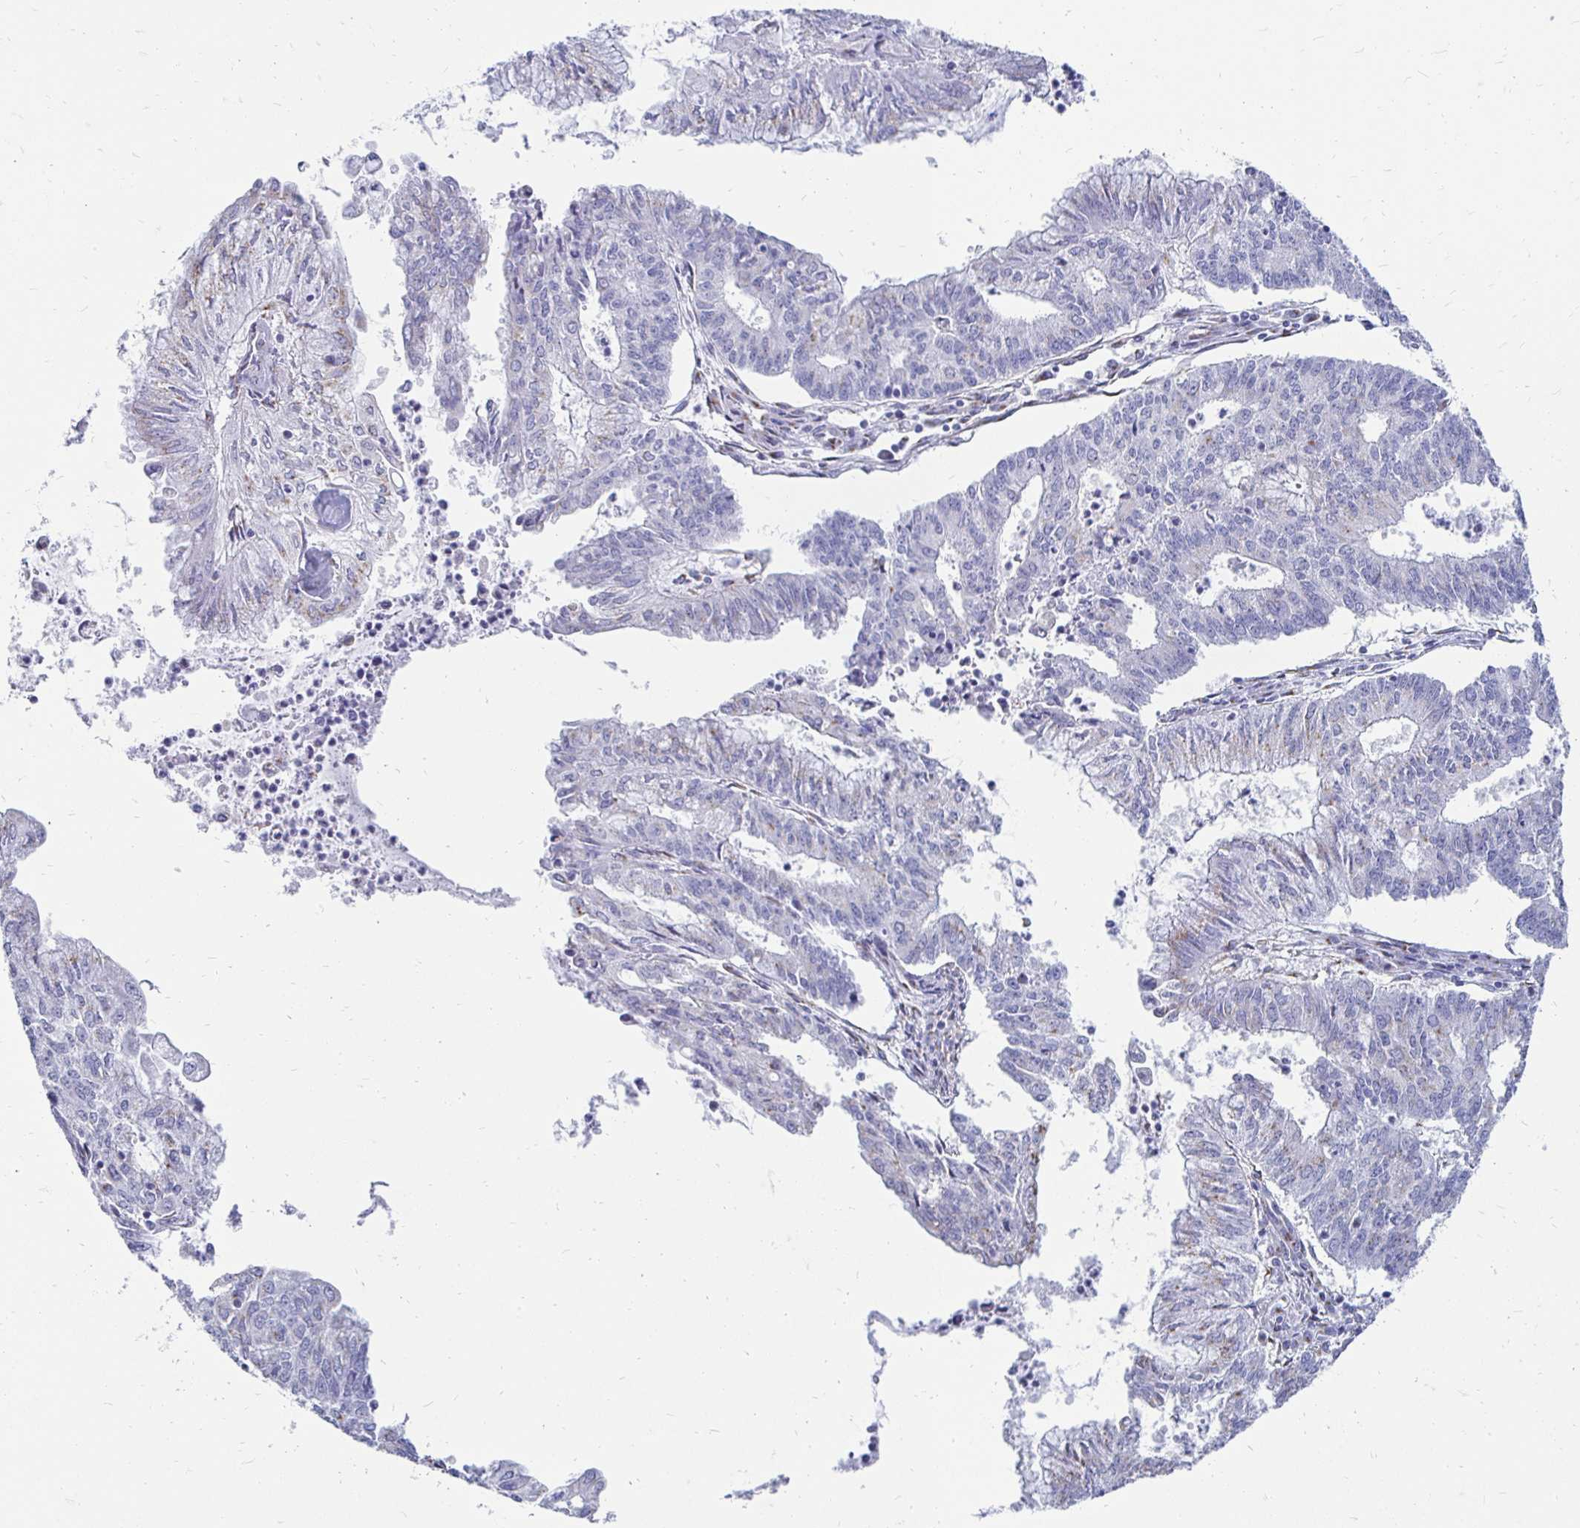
{"staining": {"intensity": "weak", "quantity": "<25%", "location": "cytoplasmic/membranous"}, "tissue": "endometrial cancer", "cell_type": "Tumor cells", "image_type": "cancer", "snomed": [{"axis": "morphology", "description": "Adenocarcinoma, NOS"}, {"axis": "topography", "description": "Endometrium"}], "caption": "This is a micrograph of immunohistochemistry staining of endometrial cancer, which shows no staining in tumor cells.", "gene": "PAGE4", "patient": {"sex": "female", "age": 61}}